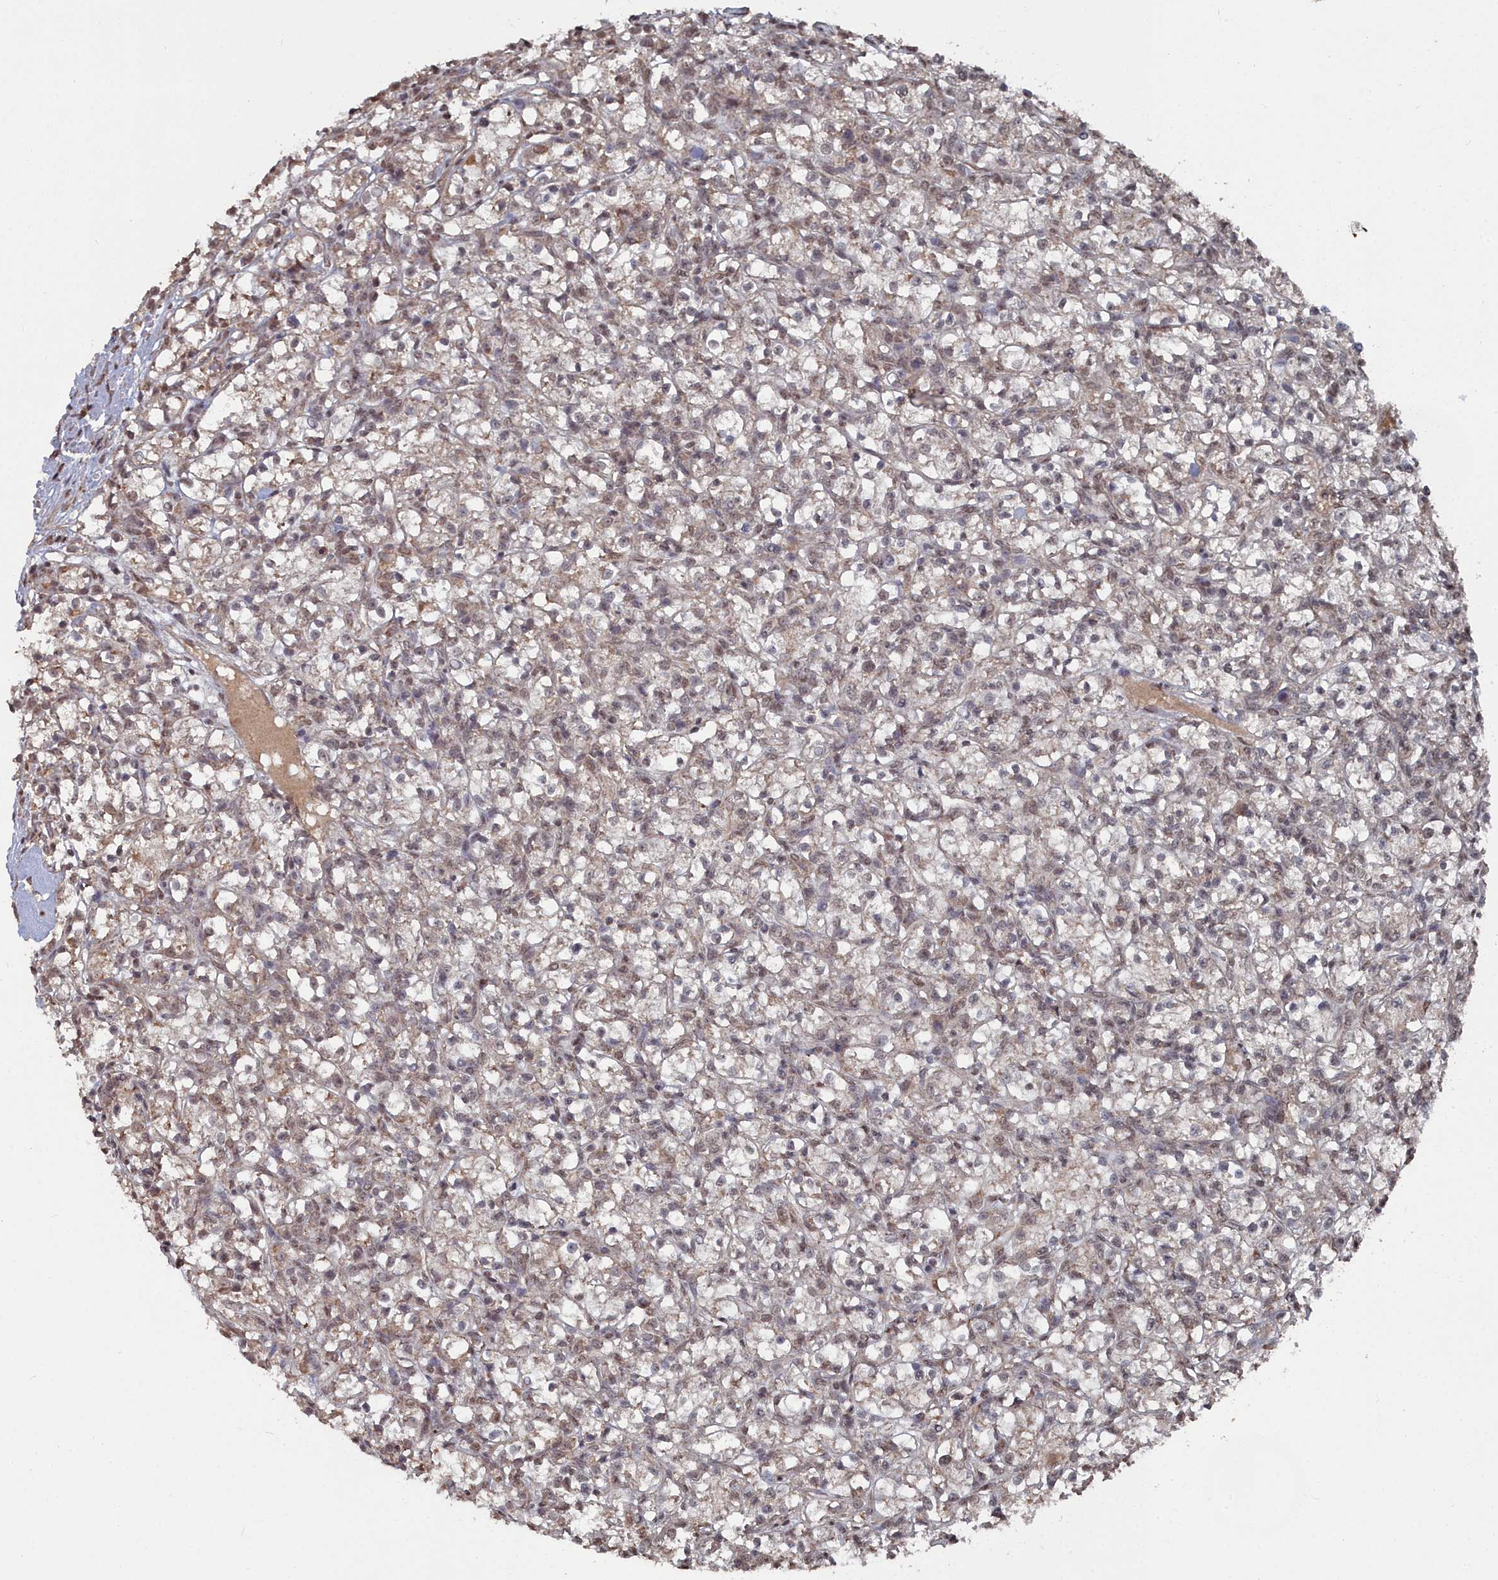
{"staining": {"intensity": "weak", "quantity": "25%-75%", "location": "nuclear"}, "tissue": "renal cancer", "cell_type": "Tumor cells", "image_type": "cancer", "snomed": [{"axis": "morphology", "description": "Adenocarcinoma, NOS"}, {"axis": "topography", "description": "Kidney"}], "caption": "A low amount of weak nuclear staining is identified in about 25%-75% of tumor cells in renal cancer tissue. (brown staining indicates protein expression, while blue staining denotes nuclei).", "gene": "CCNP", "patient": {"sex": "female", "age": 59}}